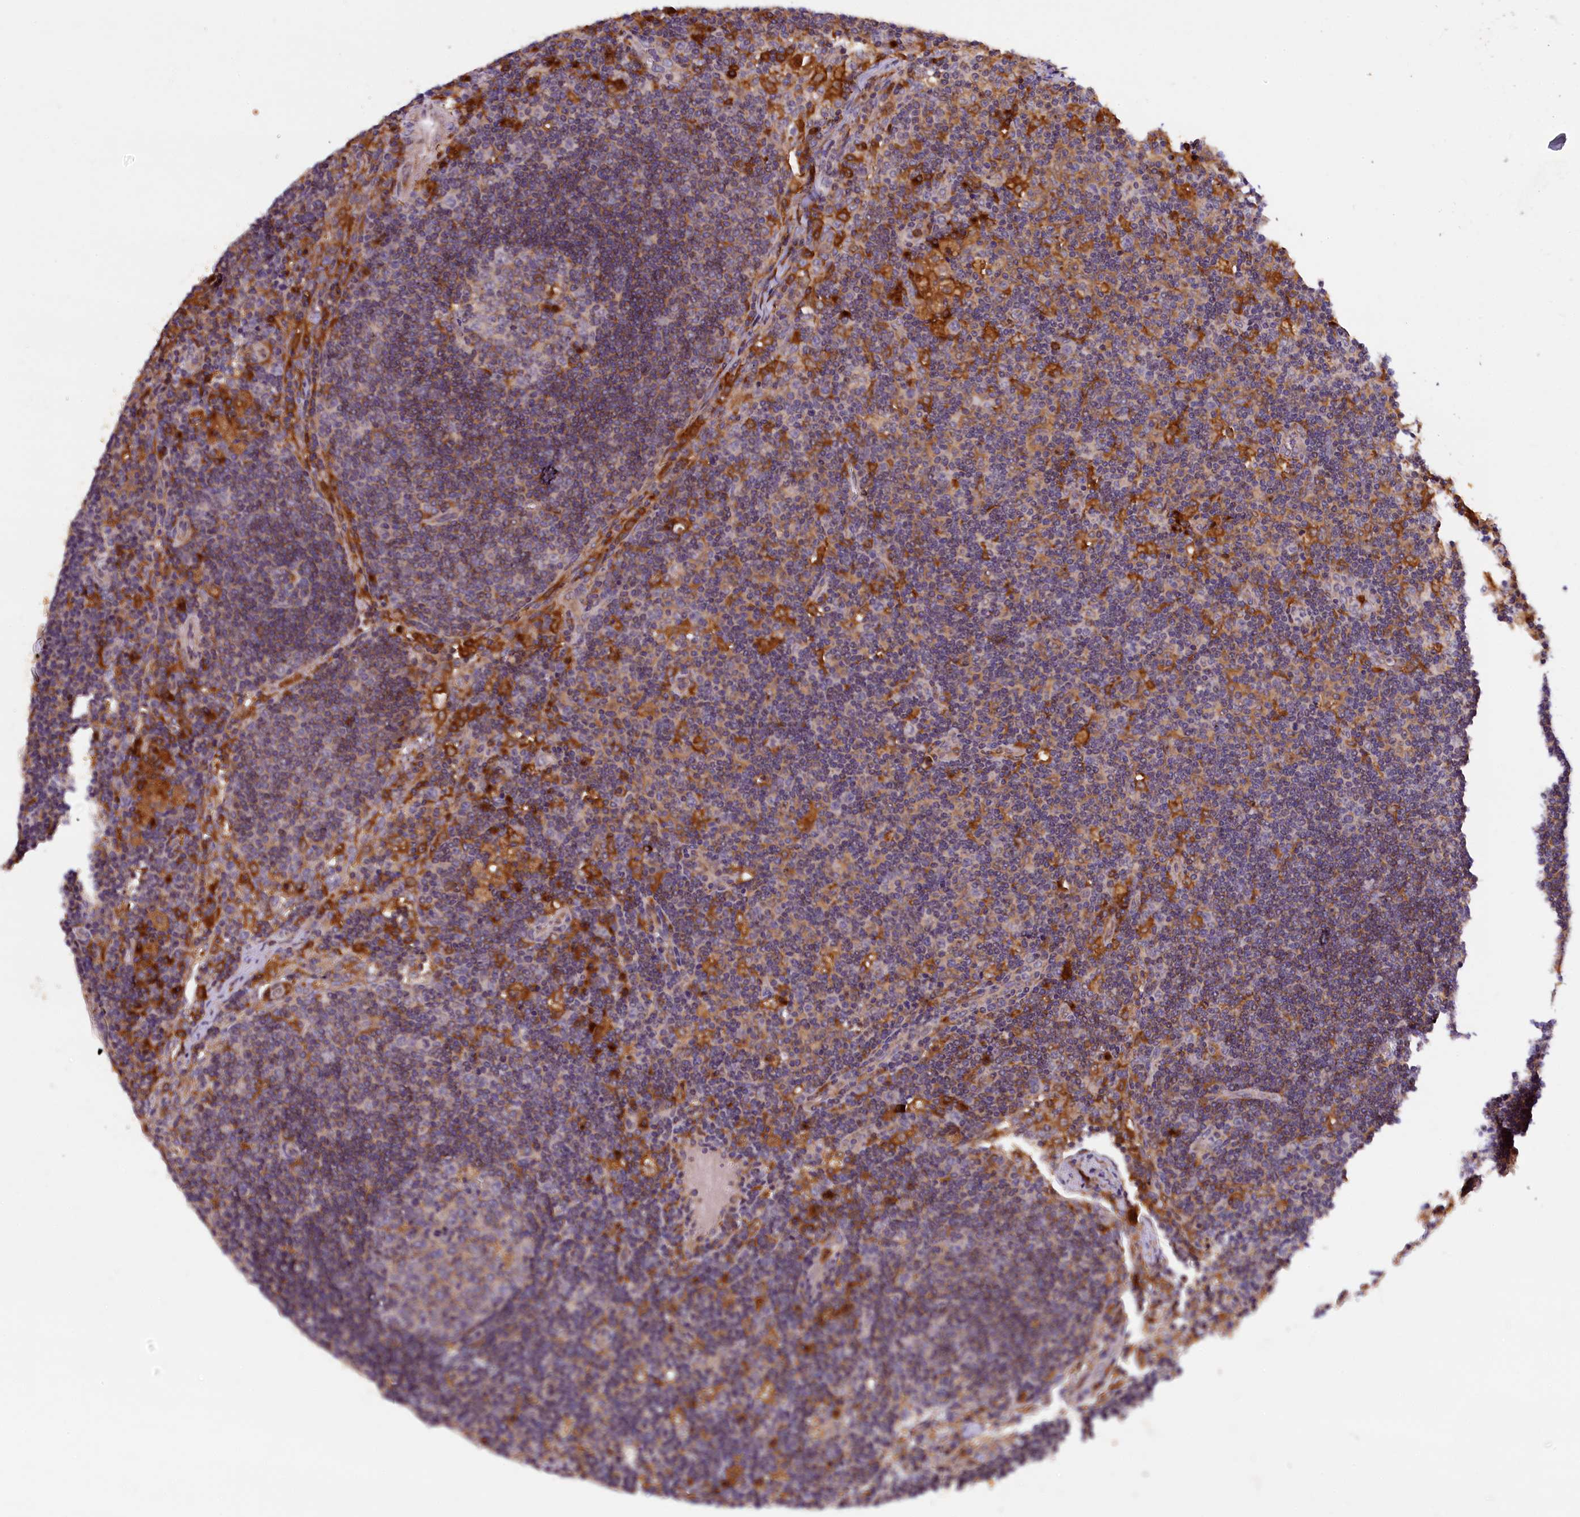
{"staining": {"intensity": "moderate", "quantity": "<25%", "location": "cytoplasmic/membranous"}, "tissue": "lymph node", "cell_type": "Germinal center cells", "image_type": "normal", "snomed": [{"axis": "morphology", "description": "Normal tissue, NOS"}, {"axis": "topography", "description": "Lymph node"}], "caption": "This image displays immunohistochemistry (IHC) staining of benign human lymph node, with low moderate cytoplasmic/membranous staining in about <25% of germinal center cells.", "gene": "NAIP", "patient": {"sex": "male", "age": 58}}